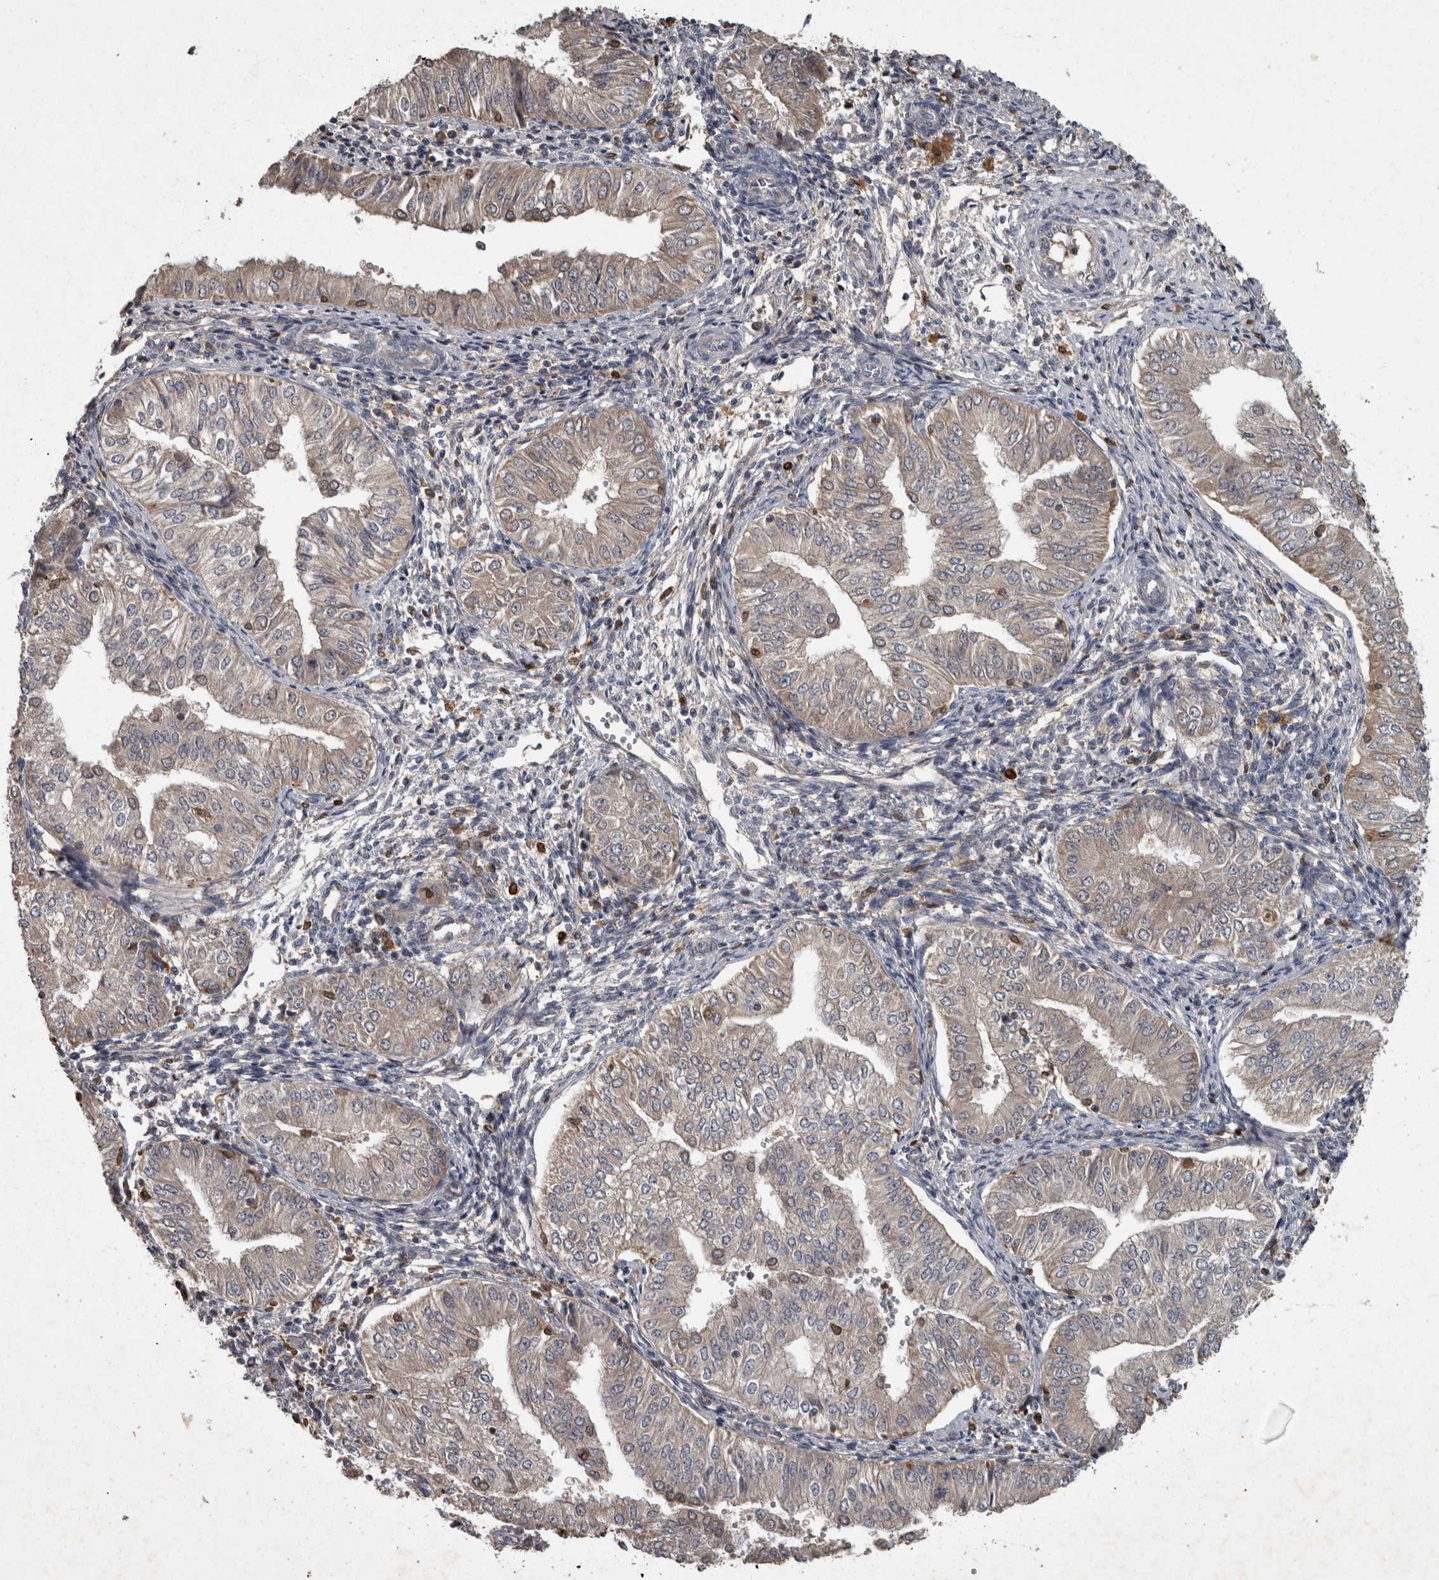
{"staining": {"intensity": "negative", "quantity": "none", "location": "none"}, "tissue": "endometrial cancer", "cell_type": "Tumor cells", "image_type": "cancer", "snomed": [{"axis": "morphology", "description": "Normal tissue, NOS"}, {"axis": "morphology", "description": "Adenocarcinoma, NOS"}, {"axis": "topography", "description": "Endometrium"}], "caption": "DAB (3,3'-diaminobenzidine) immunohistochemical staining of human endometrial cancer (adenocarcinoma) exhibits no significant expression in tumor cells.", "gene": "PPP1R3C", "patient": {"sex": "female", "age": 53}}